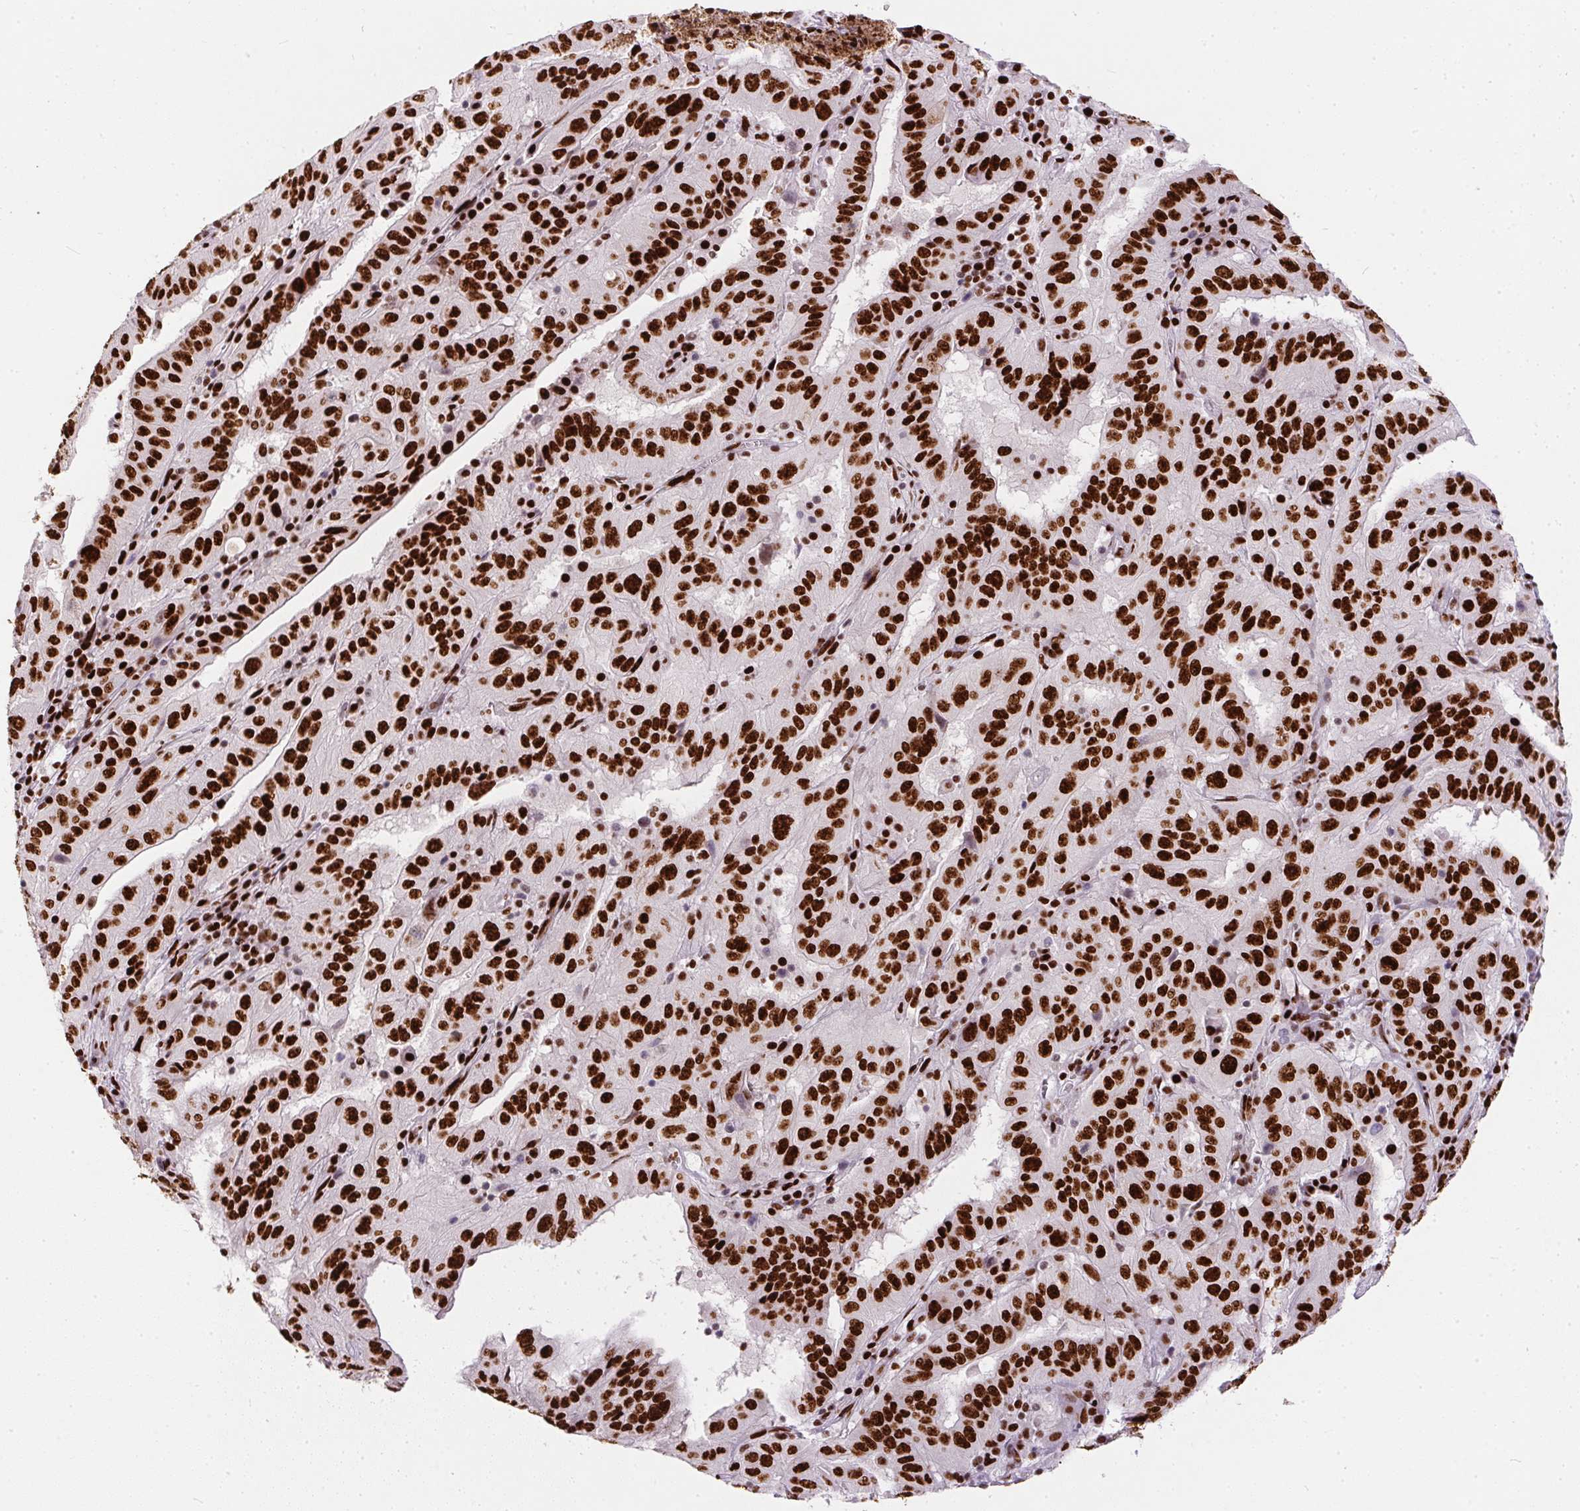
{"staining": {"intensity": "strong", "quantity": ">75%", "location": "nuclear"}, "tissue": "pancreatic cancer", "cell_type": "Tumor cells", "image_type": "cancer", "snomed": [{"axis": "morphology", "description": "Adenocarcinoma, NOS"}, {"axis": "topography", "description": "Pancreas"}], "caption": "Immunohistochemical staining of pancreatic cancer (adenocarcinoma) exhibits high levels of strong nuclear positivity in about >75% of tumor cells.", "gene": "PAGE3", "patient": {"sex": "male", "age": 63}}